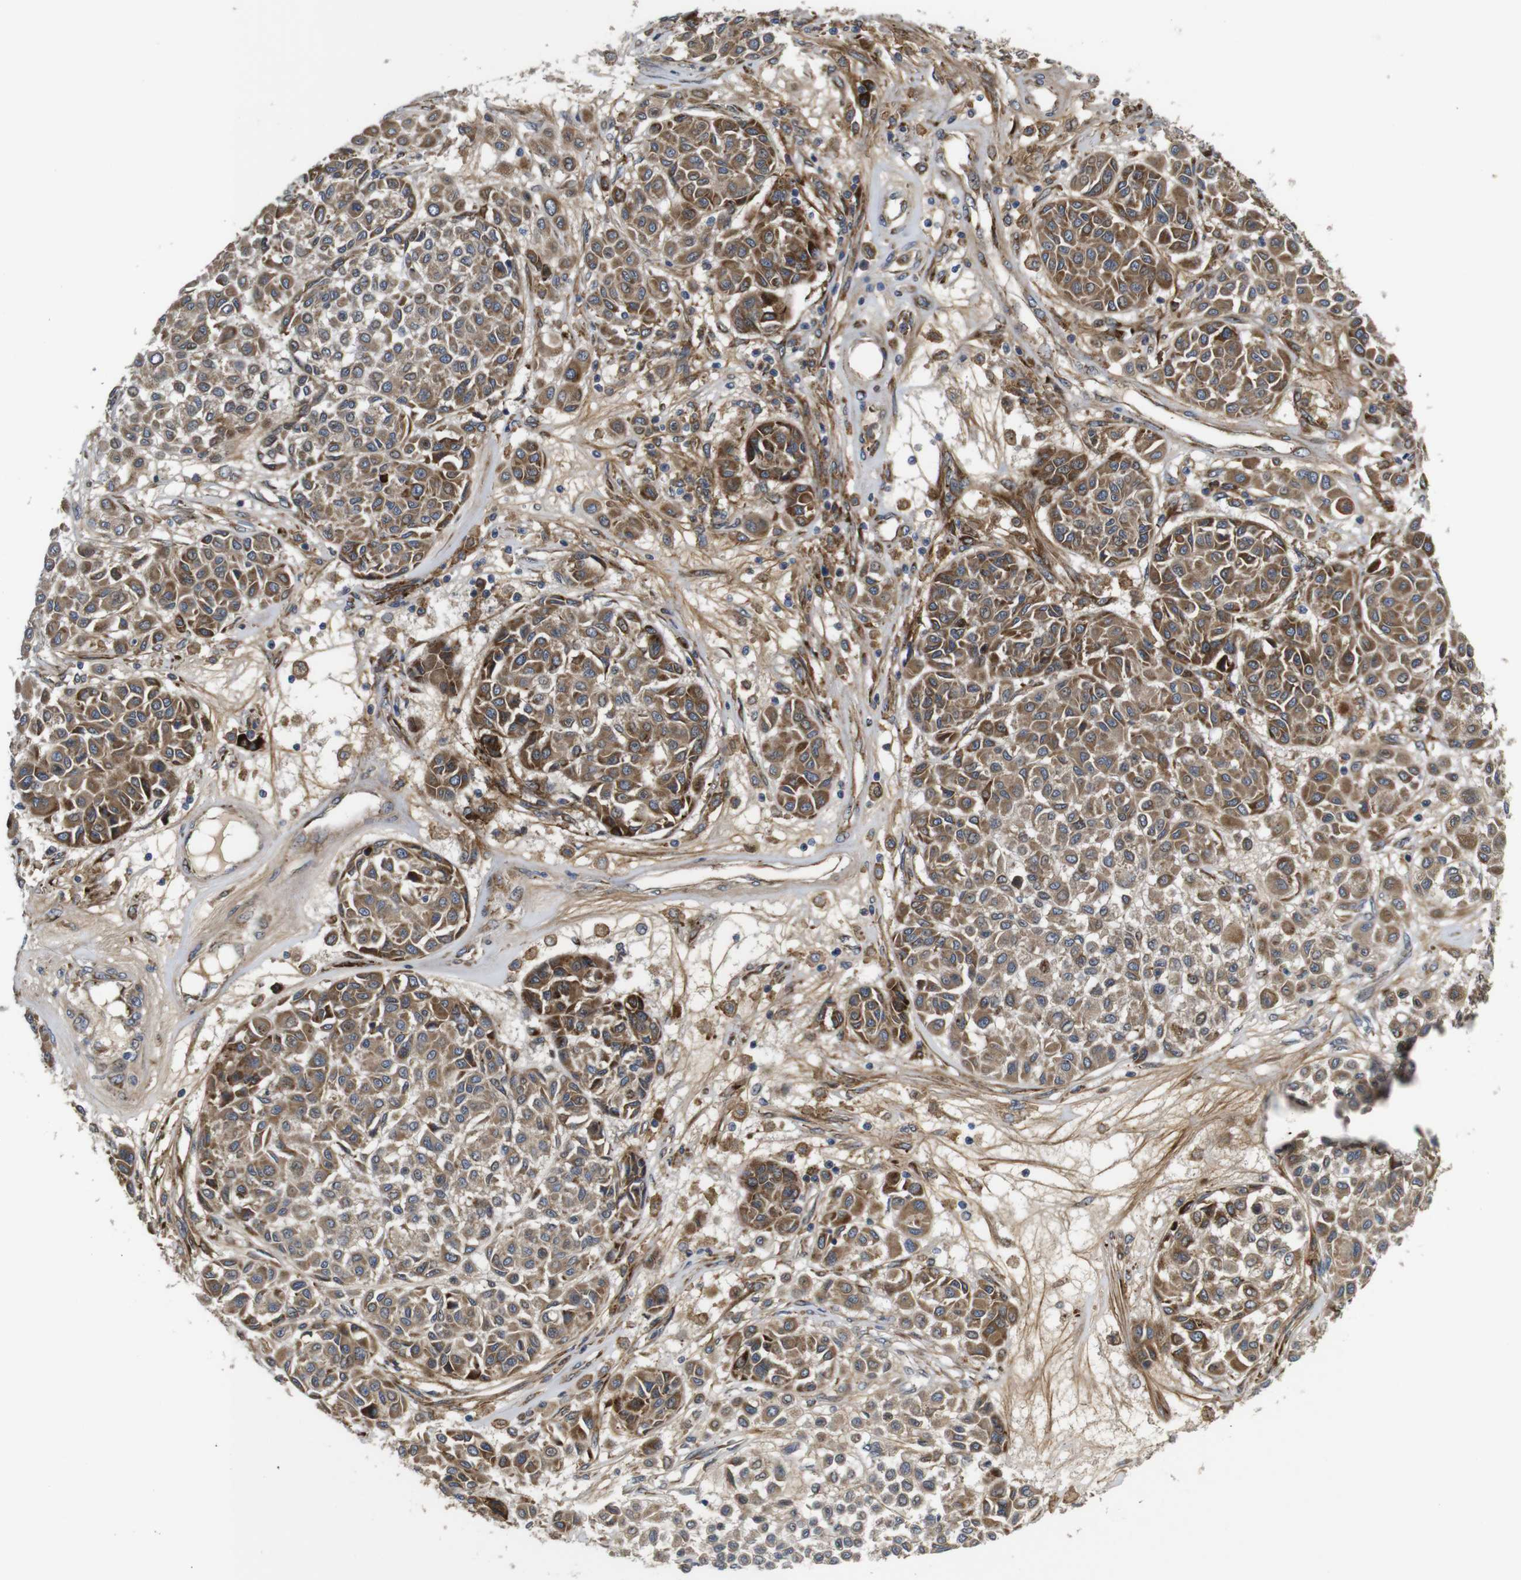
{"staining": {"intensity": "moderate", "quantity": ">75%", "location": "cytoplasmic/membranous"}, "tissue": "melanoma", "cell_type": "Tumor cells", "image_type": "cancer", "snomed": [{"axis": "morphology", "description": "Malignant melanoma, Metastatic site"}, {"axis": "topography", "description": "Soft tissue"}], "caption": "IHC (DAB (3,3'-diaminobenzidine)) staining of human melanoma reveals moderate cytoplasmic/membranous protein staining in about >75% of tumor cells.", "gene": "UBE2G2", "patient": {"sex": "male", "age": 41}}